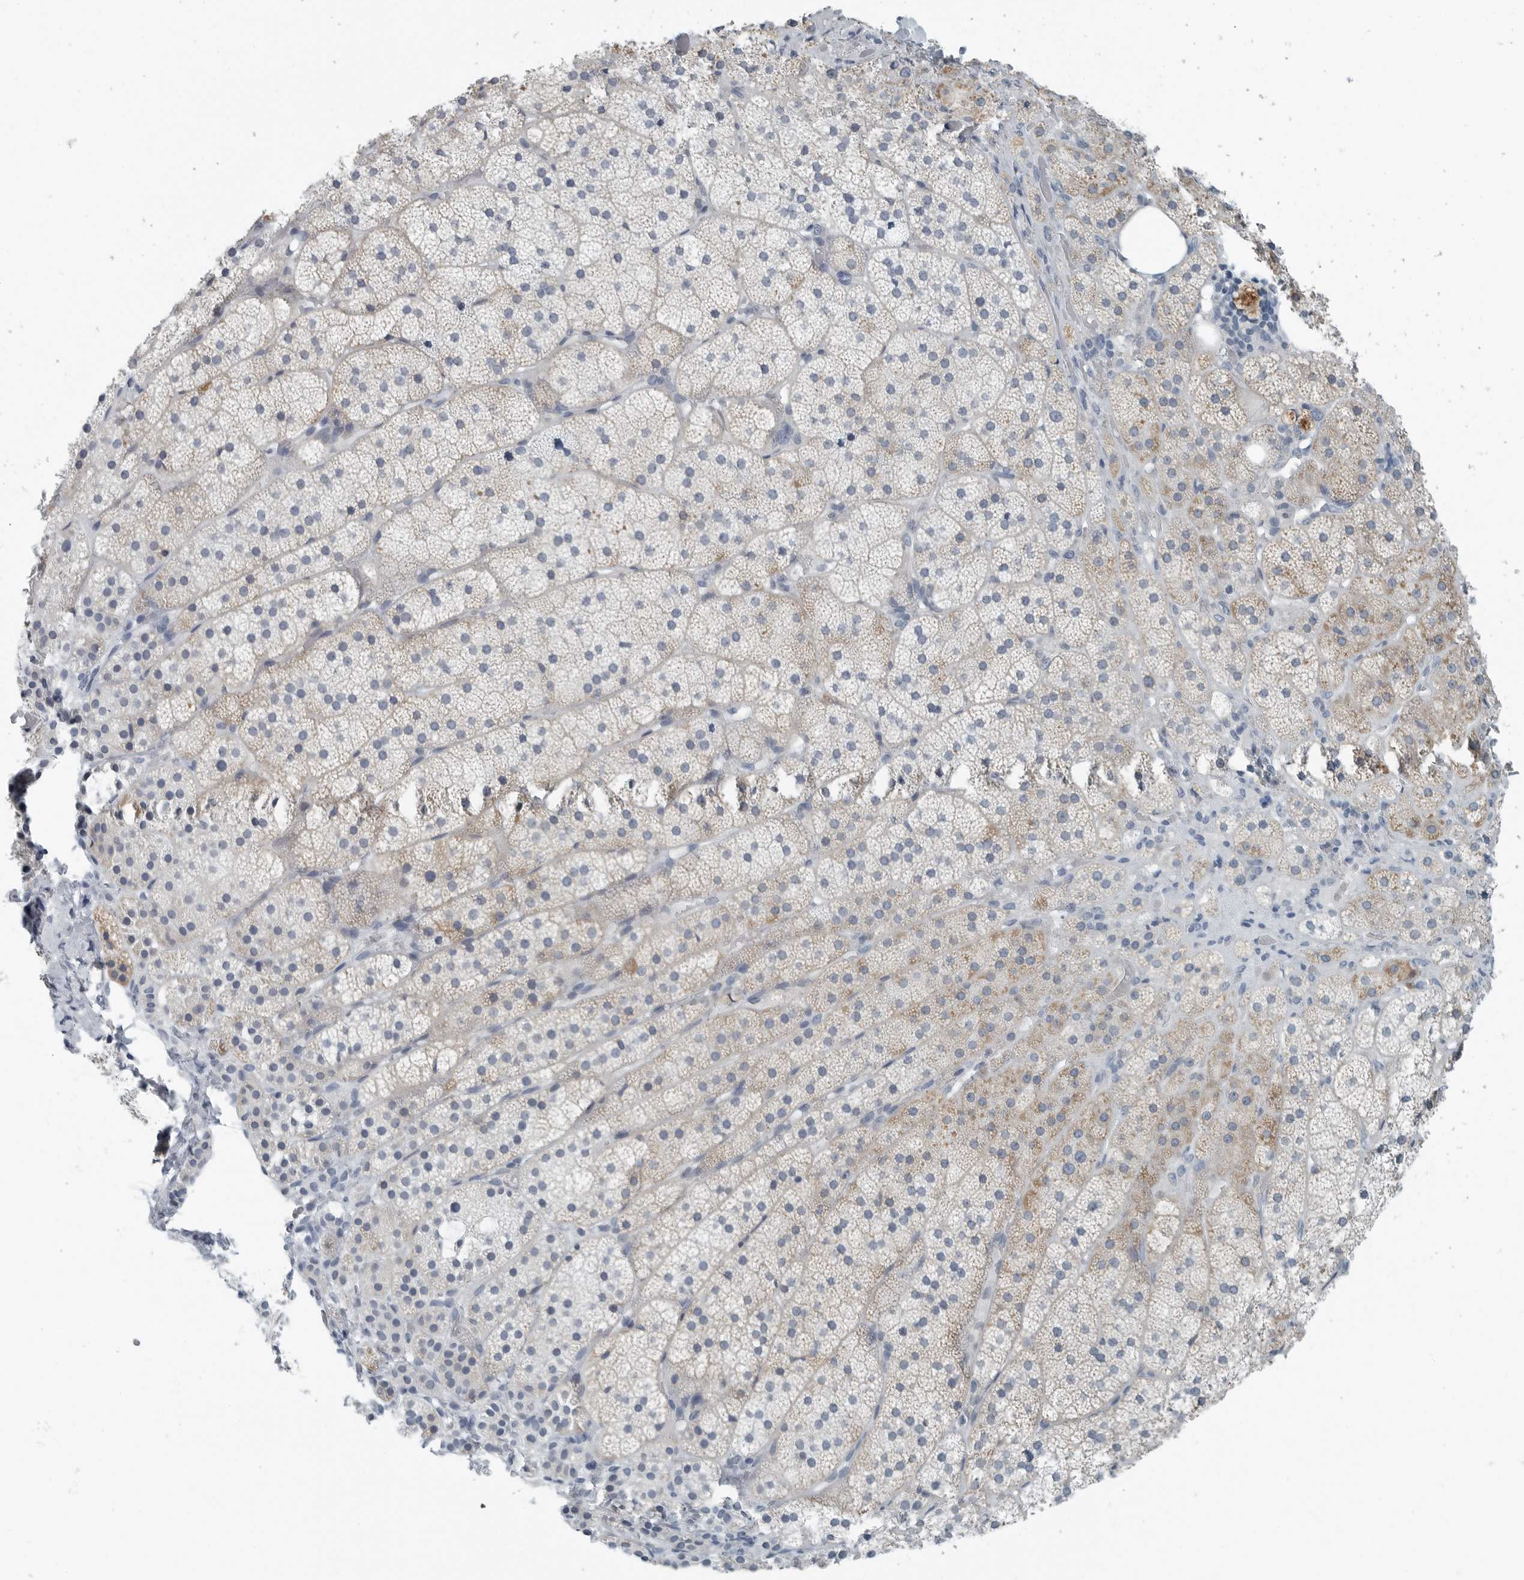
{"staining": {"intensity": "moderate", "quantity": "25%-75%", "location": "cytoplasmic/membranous"}, "tissue": "adrenal gland", "cell_type": "Glandular cells", "image_type": "normal", "snomed": [{"axis": "morphology", "description": "Normal tissue, NOS"}, {"axis": "topography", "description": "Adrenal gland"}], "caption": "Adrenal gland stained with a brown dye shows moderate cytoplasmic/membranous positive staining in about 25%-75% of glandular cells.", "gene": "ZPBP2", "patient": {"sex": "female", "age": 44}}